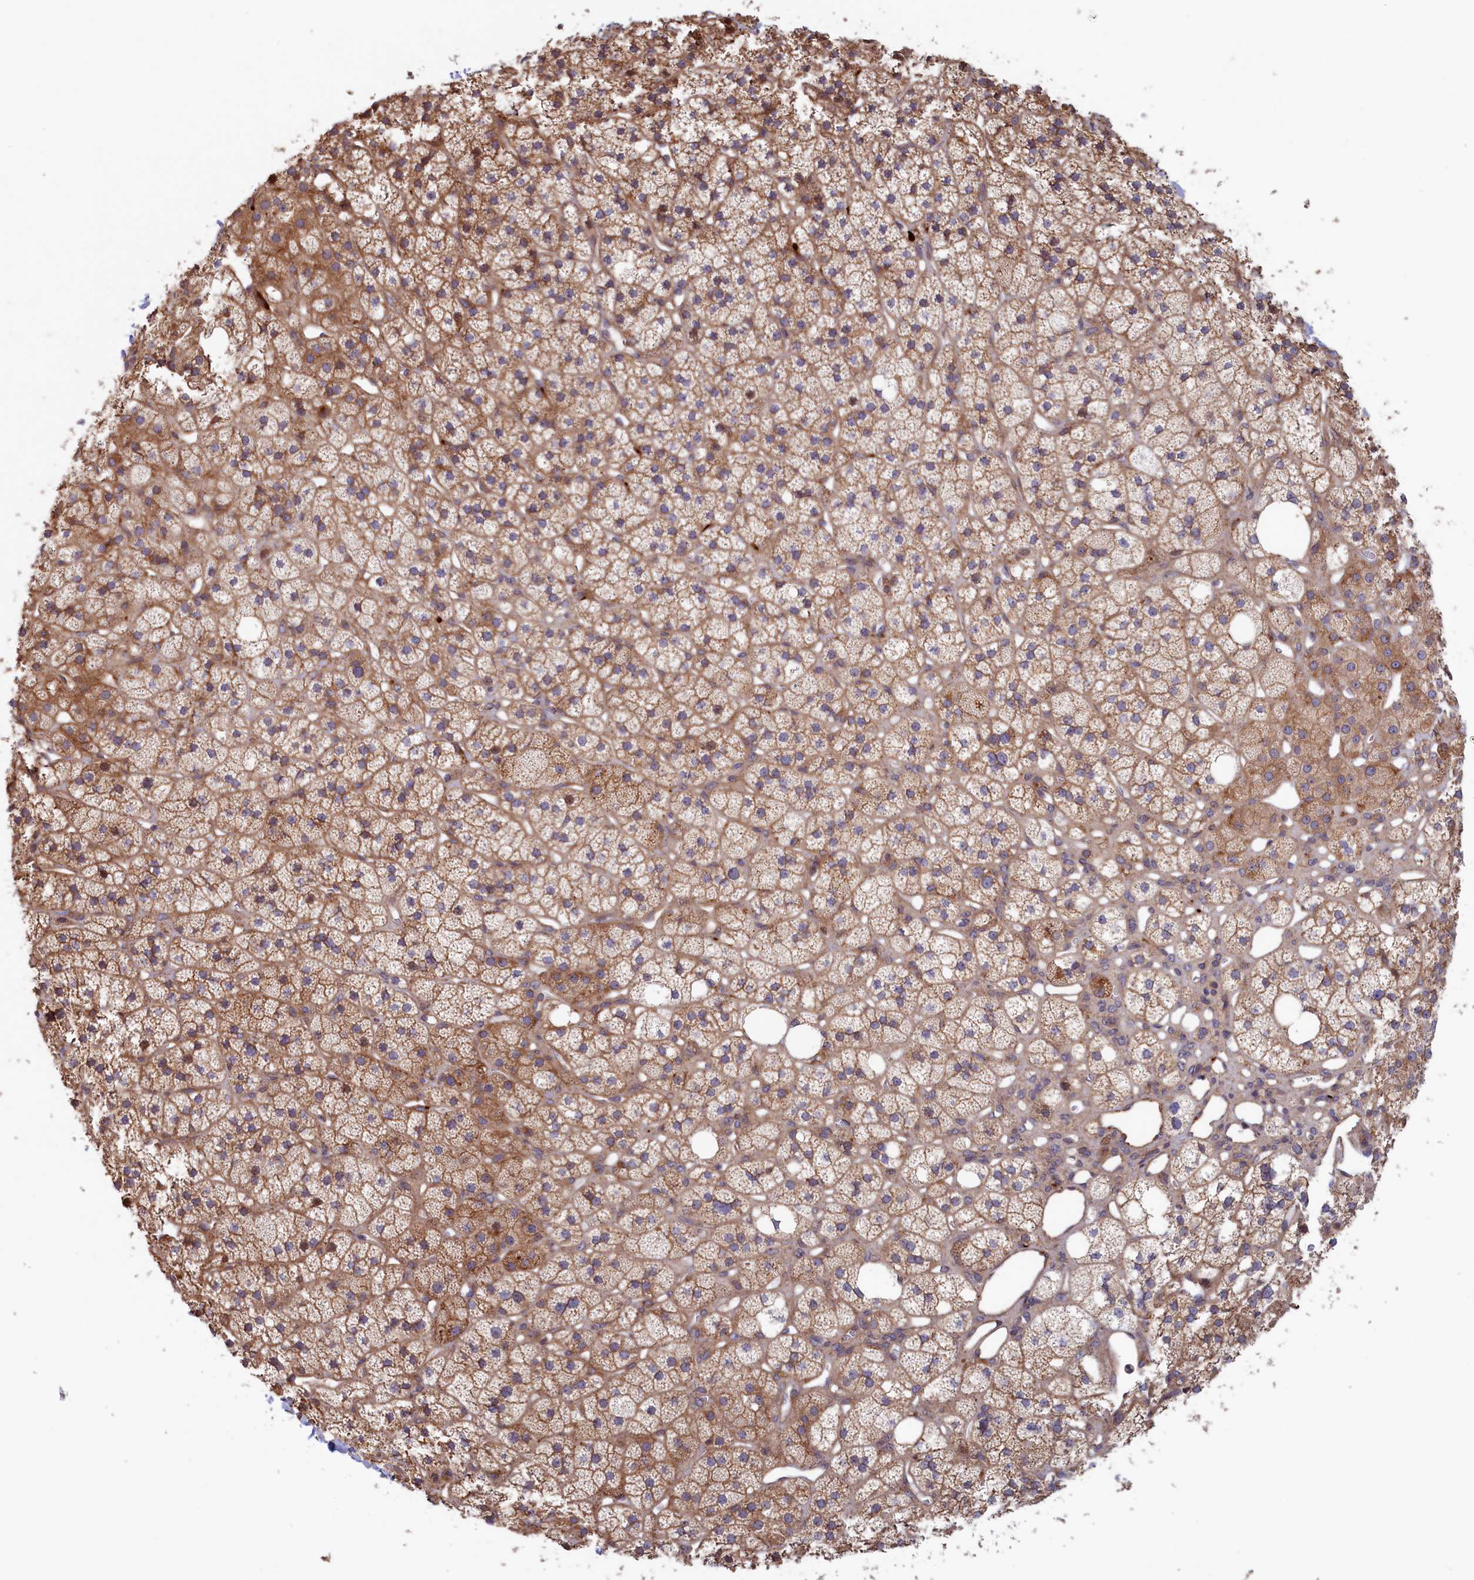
{"staining": {"intensity": "moderate", "quantity": ">75%", "location": "cytoplasmic/membranous"}, "tissue": "adrenal gland", "cell_type": "Glandular cells", "image_type": "normal", "snomed": [{"axis": "morphology", "description": "Normal tissue, NOS"}, {"axis": "topography", "description": "Adrenal gland"}], "caption": "DAB immunohistochemical staining of unremarkable adrenal gland exhibits moderate cytoplasmic/membranous protein expression in about >75% of glandular cells.", "gene": "RILPL1", "patient": {"sex": "male", "age": 61}}